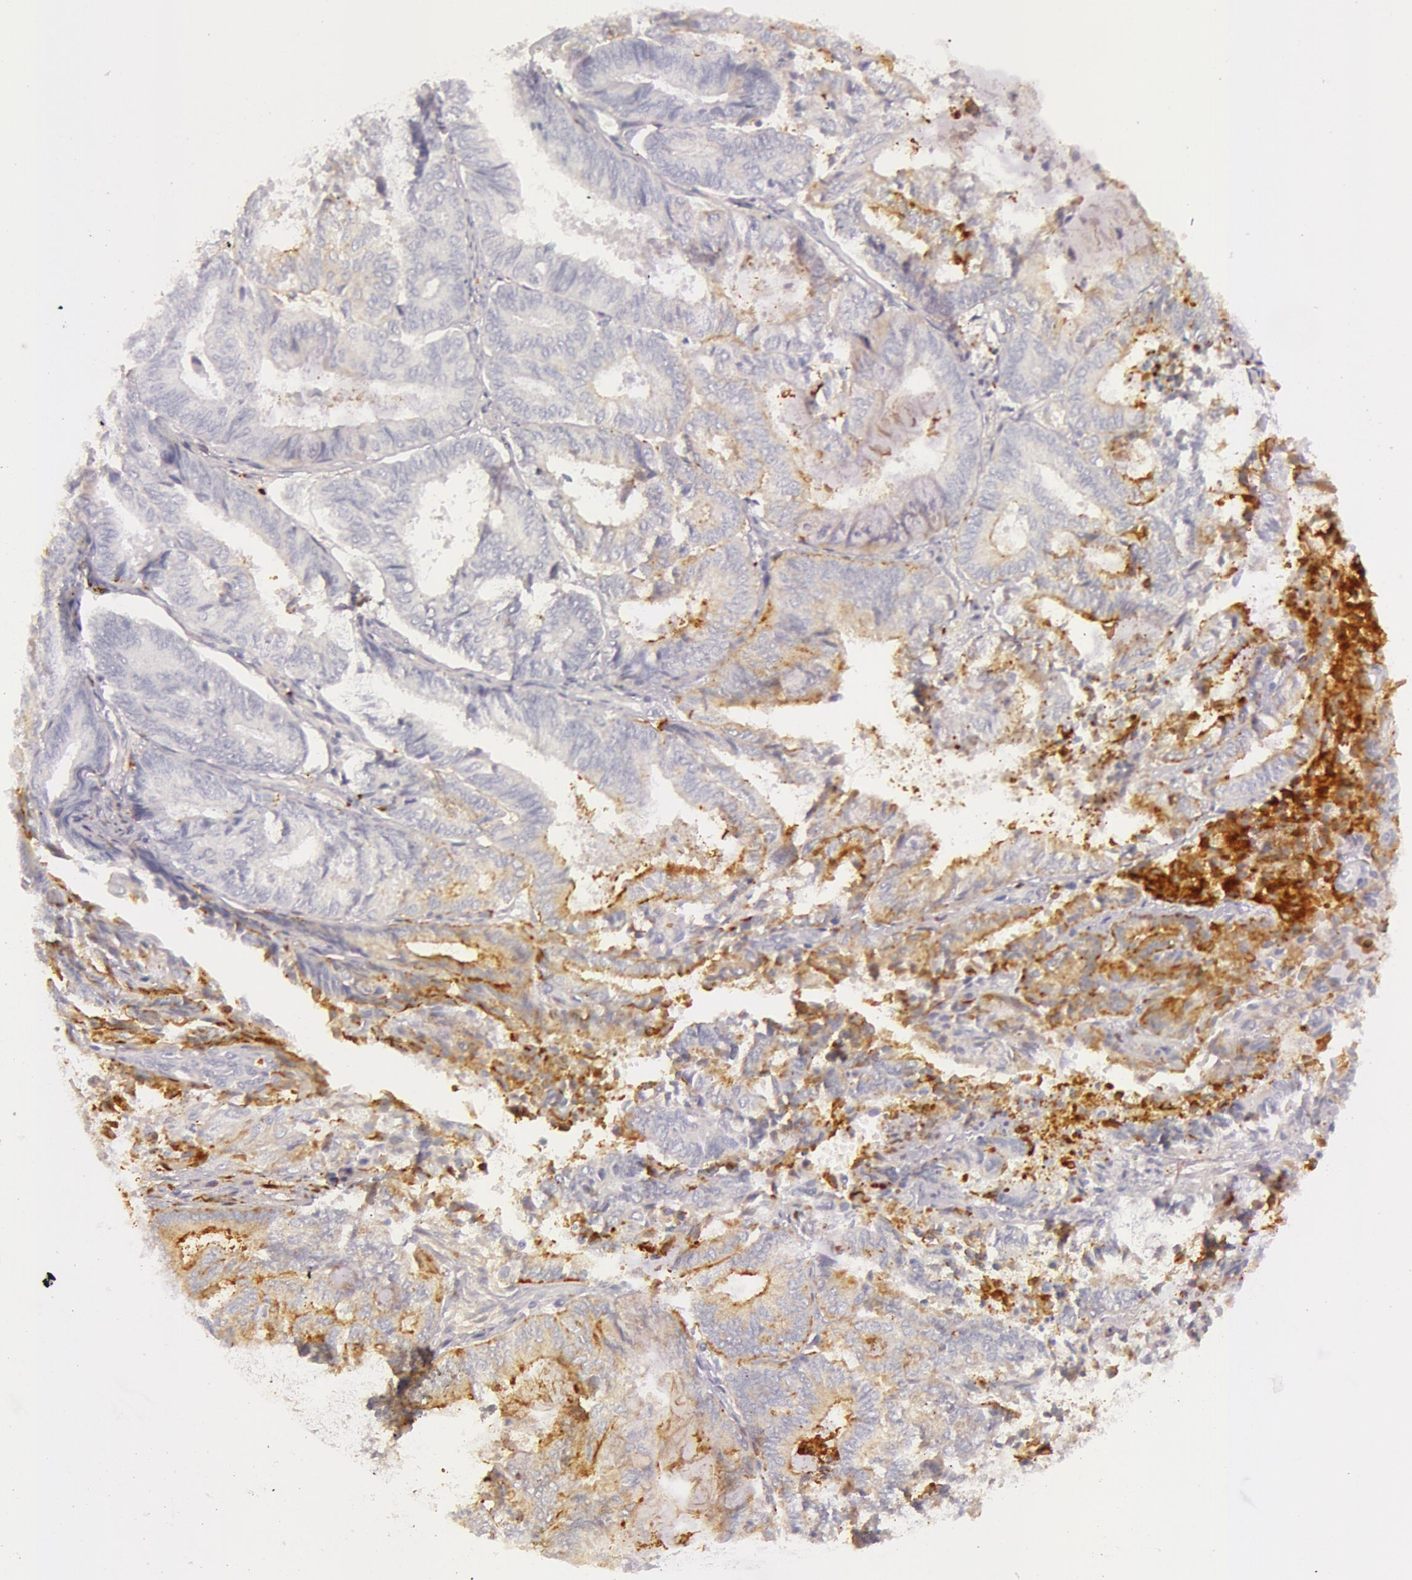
{"staining": {"intensity": "moderate", "quantity": "25%-75%", "location": "cytoplasmic/membranous"}, "tissue": "endometrial cancer", "cell_type": "Tumor cells", "image_type": "cancer", "snomed": [{"axis": "morphology", "description": "Adenocarcinoma, NOS"}, {"axis": "topography", "description": "Endometrium"}], "caption": "The photomicrograph demonstrates immunohistochemical staining of endometrial adenocarcinoma. There is moderate cytoplasmic/membranous expression is appreciated in about 25%-75% of tumor cells. The staining is performed using DAB (3,3'-diaminobenzidine) brown chromogen to label protein expression. The nuclei are counter-stained blue using hematoxylin.", "gene": "C4BPA", "patient": {"sex": "female", "age": 59}}